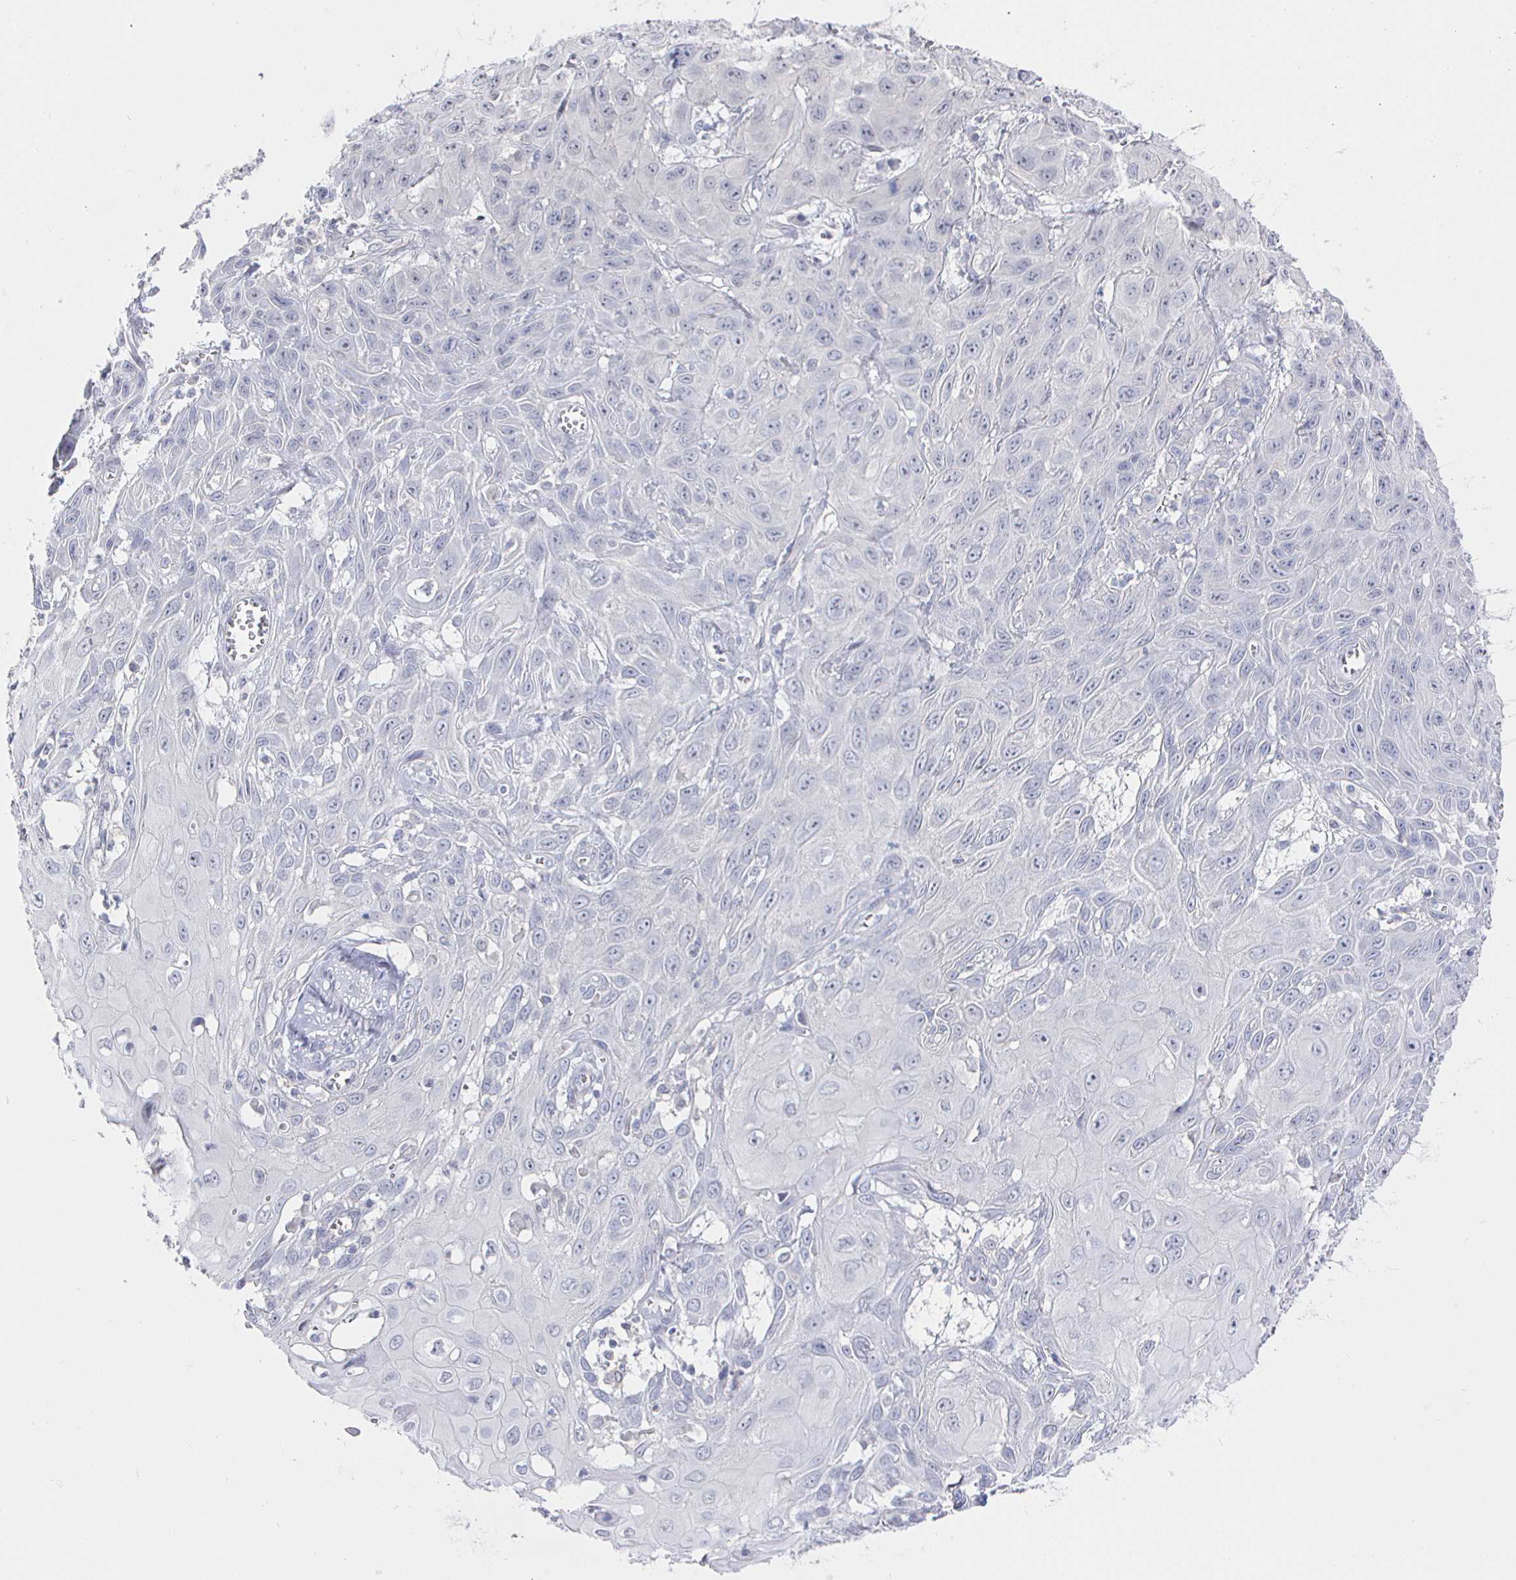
{"staining": {"intensity": "negative", "quantity": "none", "location": "none"}, "tissue": "skin cancer", "cell_type": "Tumor cells", "image_type": "cancer", "snomed": [{"axis": "morphology", "description": "Squamous cell carcinoma, NOS"}, {"axis": "topography", "description": "Skin"}, {"axis": "topography", "description": "Vulva"}], "caption": "Image shows no significant protein positivity in tumor cells of skin squamous cell carcinoma.", "gene": "LRRC23", "patient": {"sex": "female", "age": 71}}